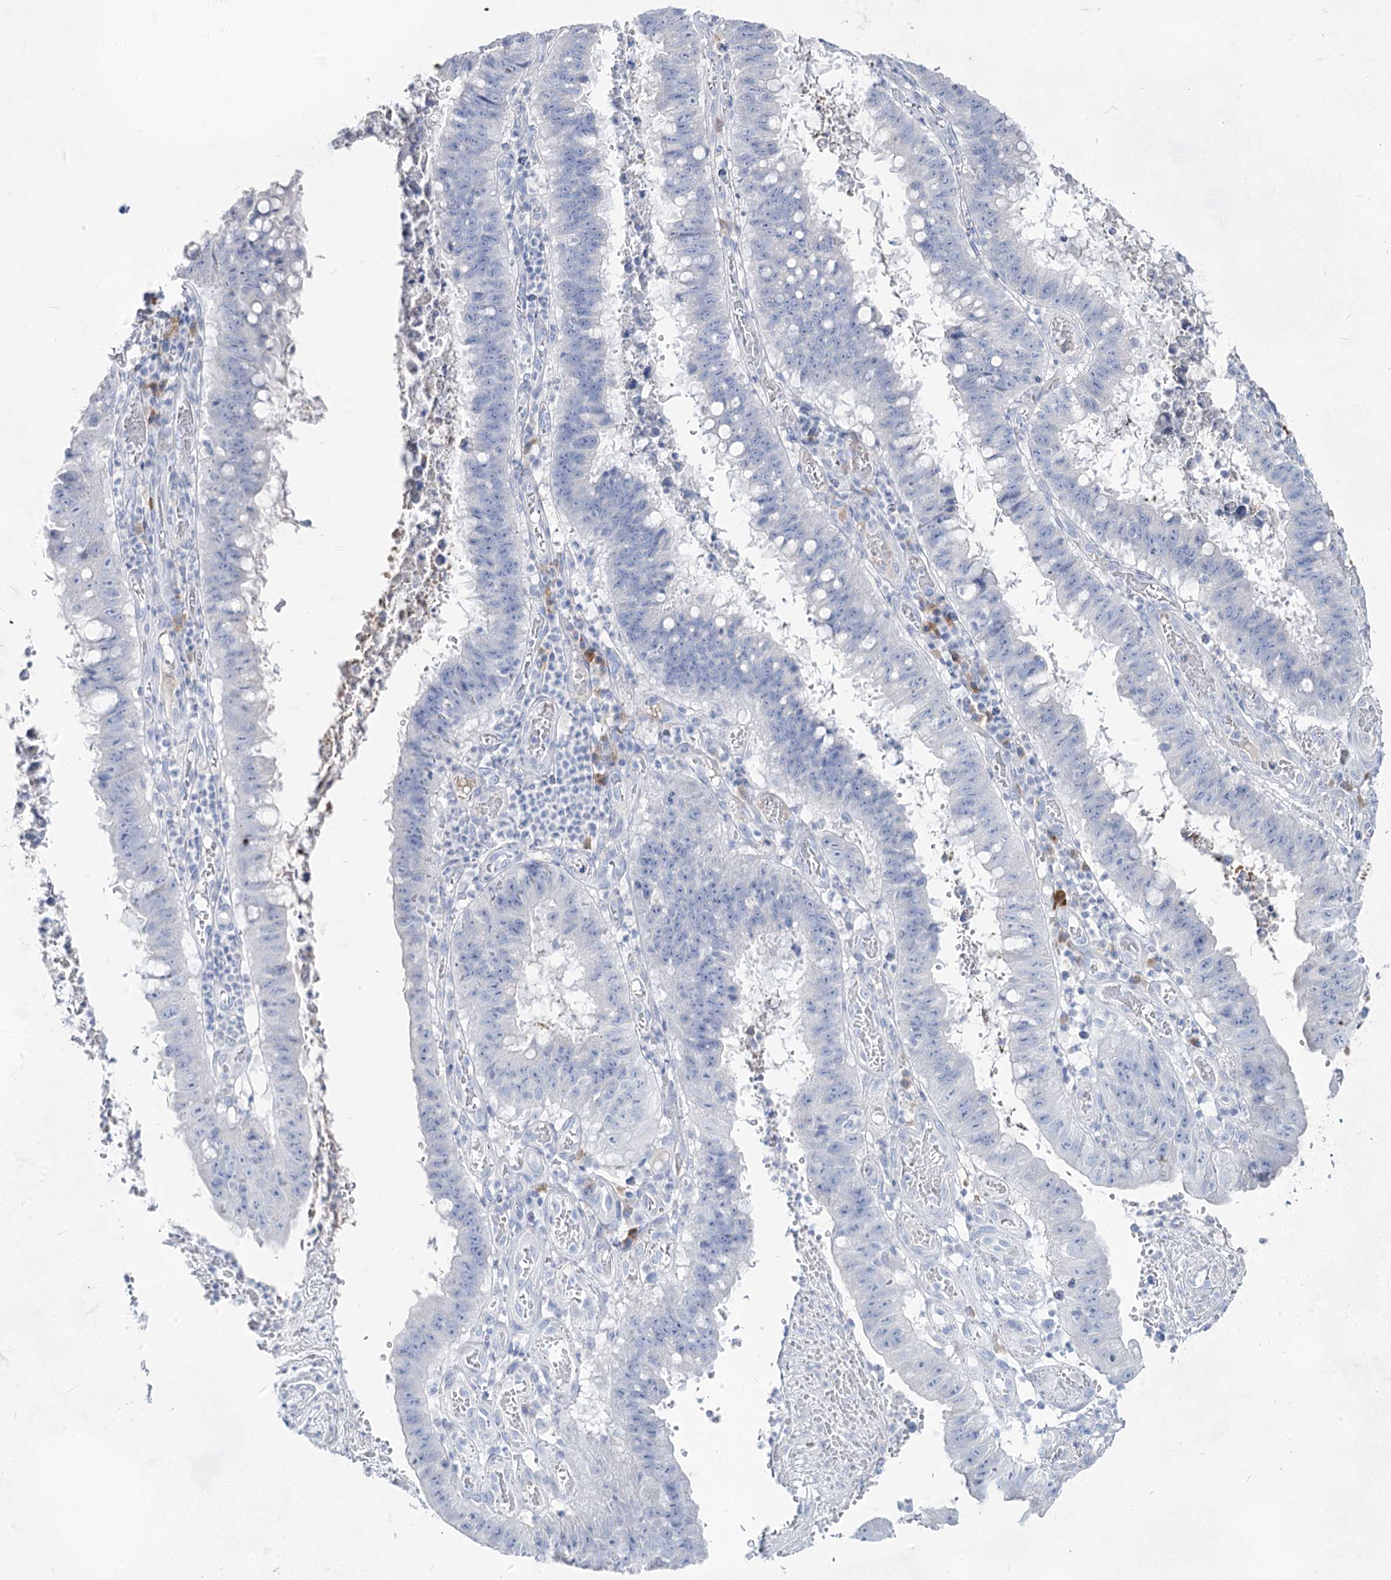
{"staining": {"intensity": "negative", "quantity": "none", "location": "none"}, "tissue": "stomach cancer", "cell_type": "Tumor cells", "image_type": "cancer", "snomed": [{"axis": "morphology", "description": "Adenocarcinoma, NOS"}, {"axis": "topography", "description": "Stomach"}], "caption": "Adenocarcinoma (stomach) was stained to show a protein in brown. There is no significant staining in tumor cells.", "gene": "ACRV1", "patient": {"sex": "male", "age": 59}}